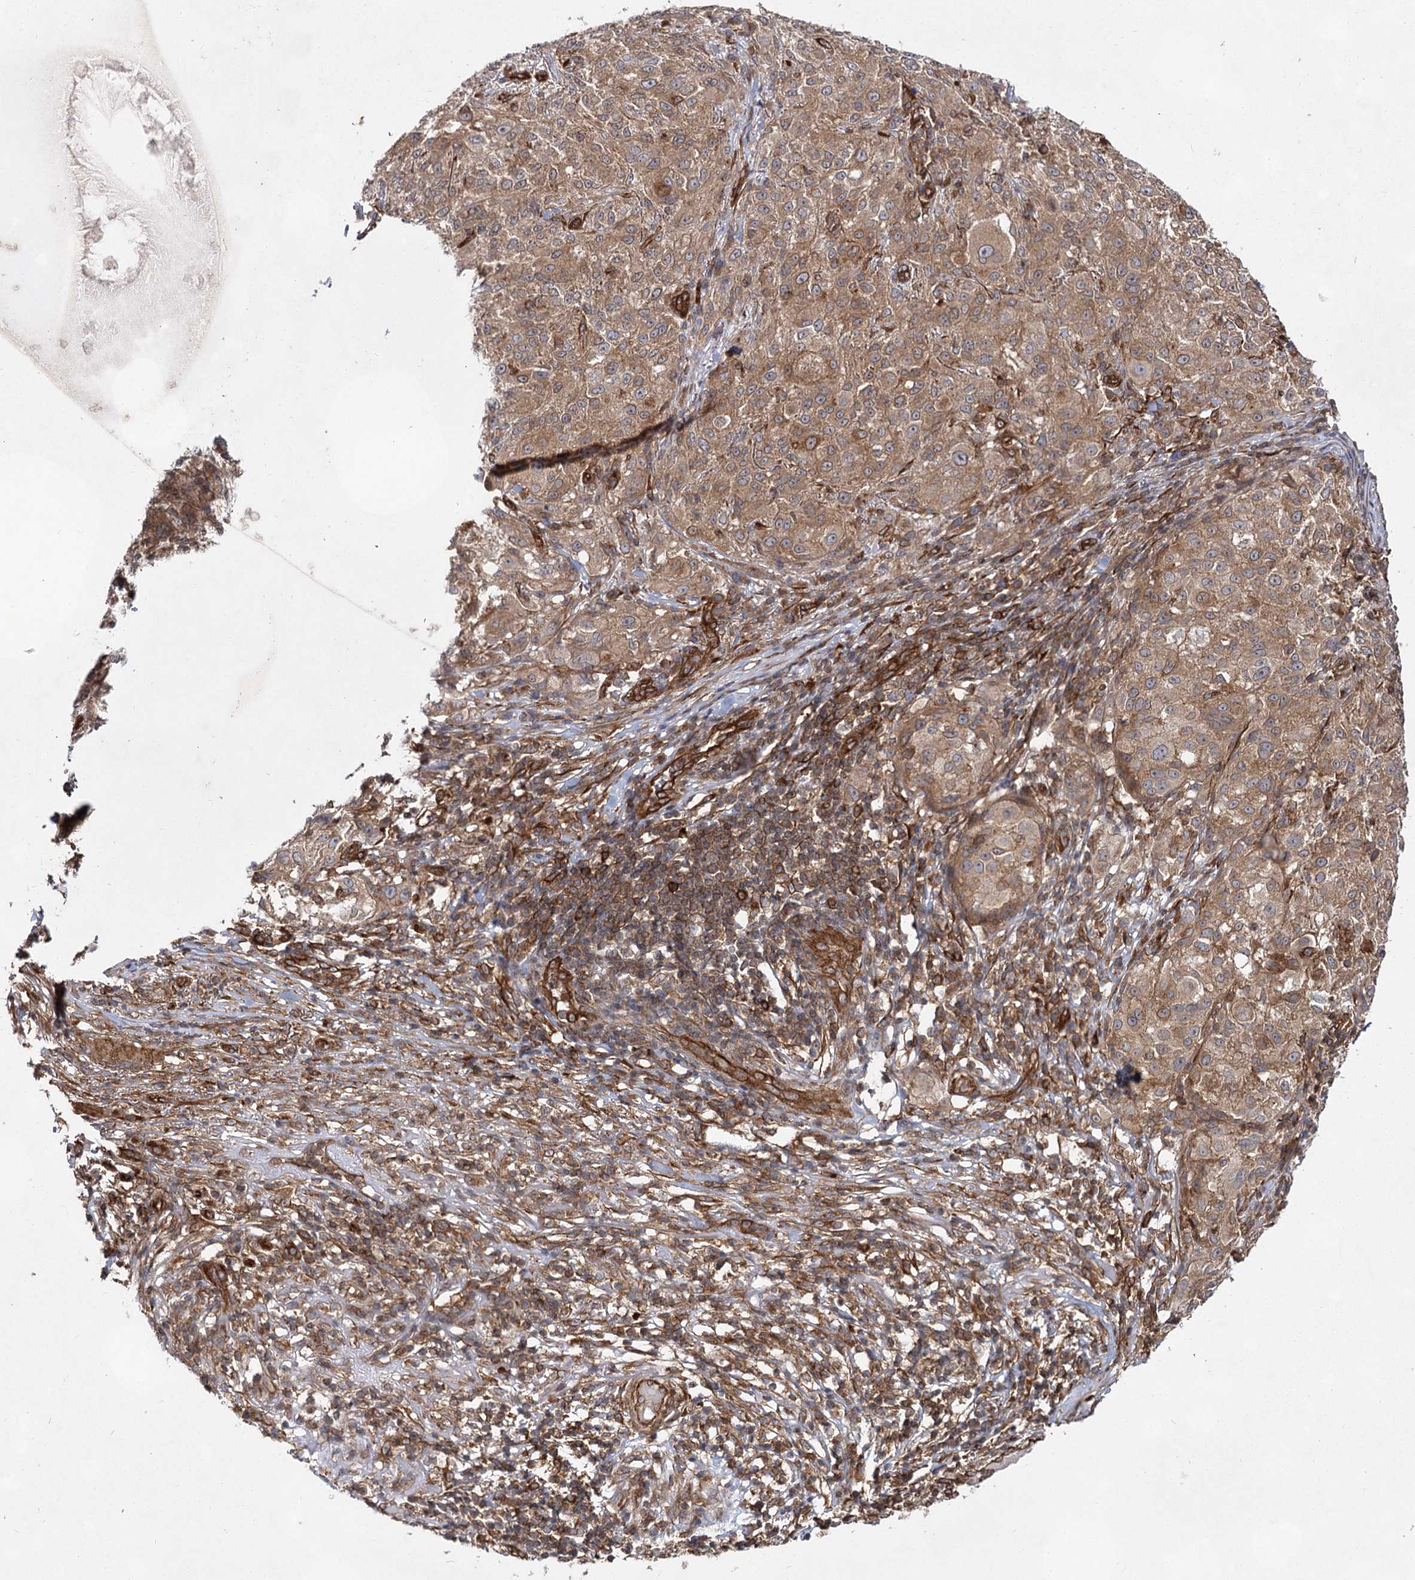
{"staining": {"intensity": "moderate", "quantity": "<25%", "location": "cytoplasmic/membranous"}, "tissue": "melanoma", "cell_type": "Tumor cells", "image_type": "cancer", "snomed": [{"axis": "morphology", "description": "Necrosis, NOS"}, {"axis": "morphology", "description": "Malignant melanoma, NOS"}, {"axis": "topography", "description": "Skin"}], "caption": "Protein positivity by IHC shows moderate cytoplasmic/membranous expression in approximately <25% of tumor cells in malignant melanoma.", "gene": "IQSEC1", "patient": {"sex": "female", "age": 87}}